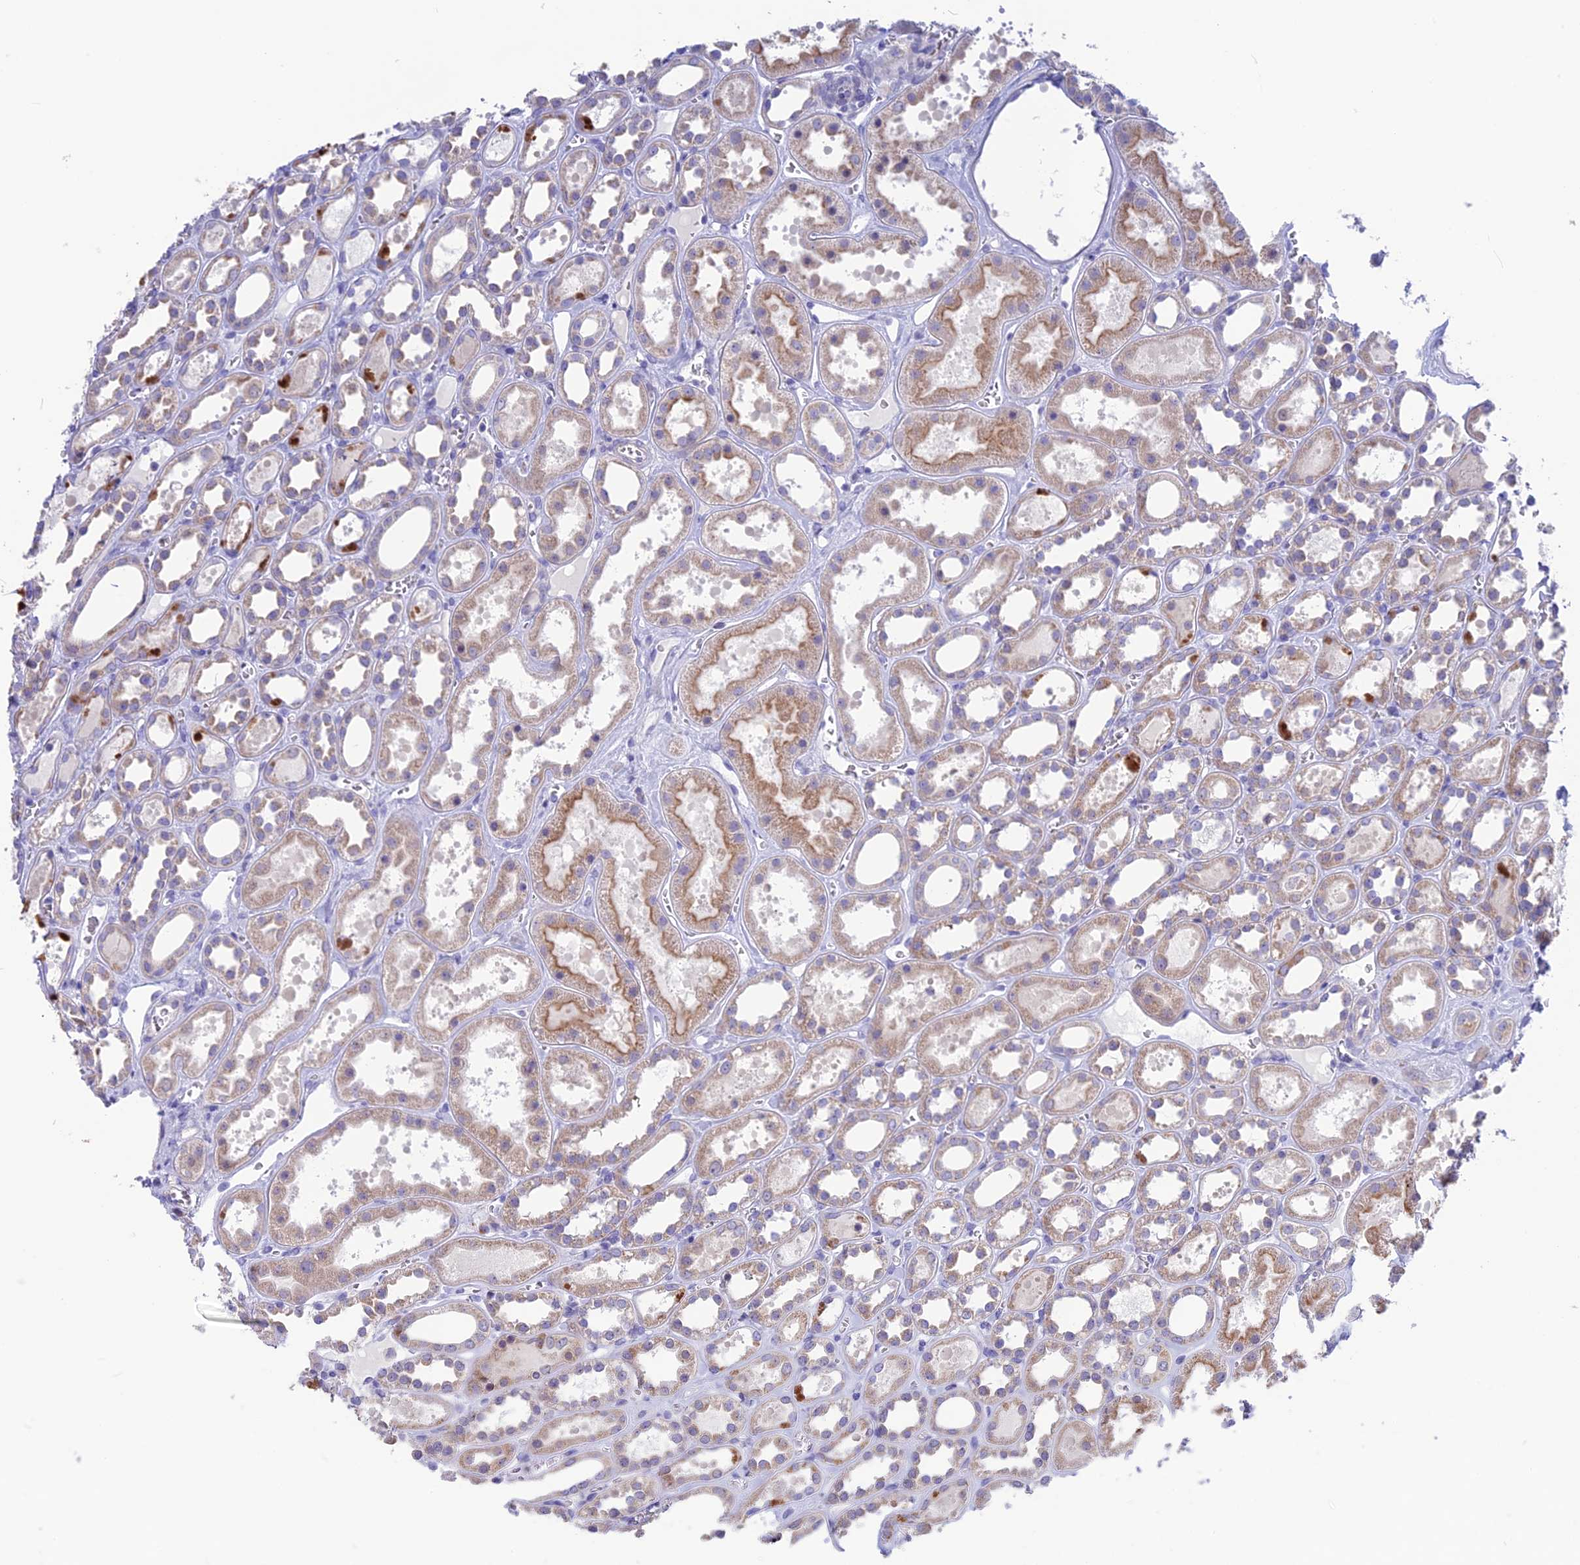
{"staining": {"intensity": "negative", "quantity": "none", "location": "none"}, "tissue": "kidney", "cell_type": "Cells in glomeruli", "image_type": "normal", "snomed": [{"axis": "morphology", "description": "Normal tissue, NOS"}, {"axis": "topography", "description": "Kidney"}], "caption": "IHC of normal kidney reveals no expression in cells in glomeruli.", "gene": "SNTN", "patient": {"sex": "female", "age": 41}}